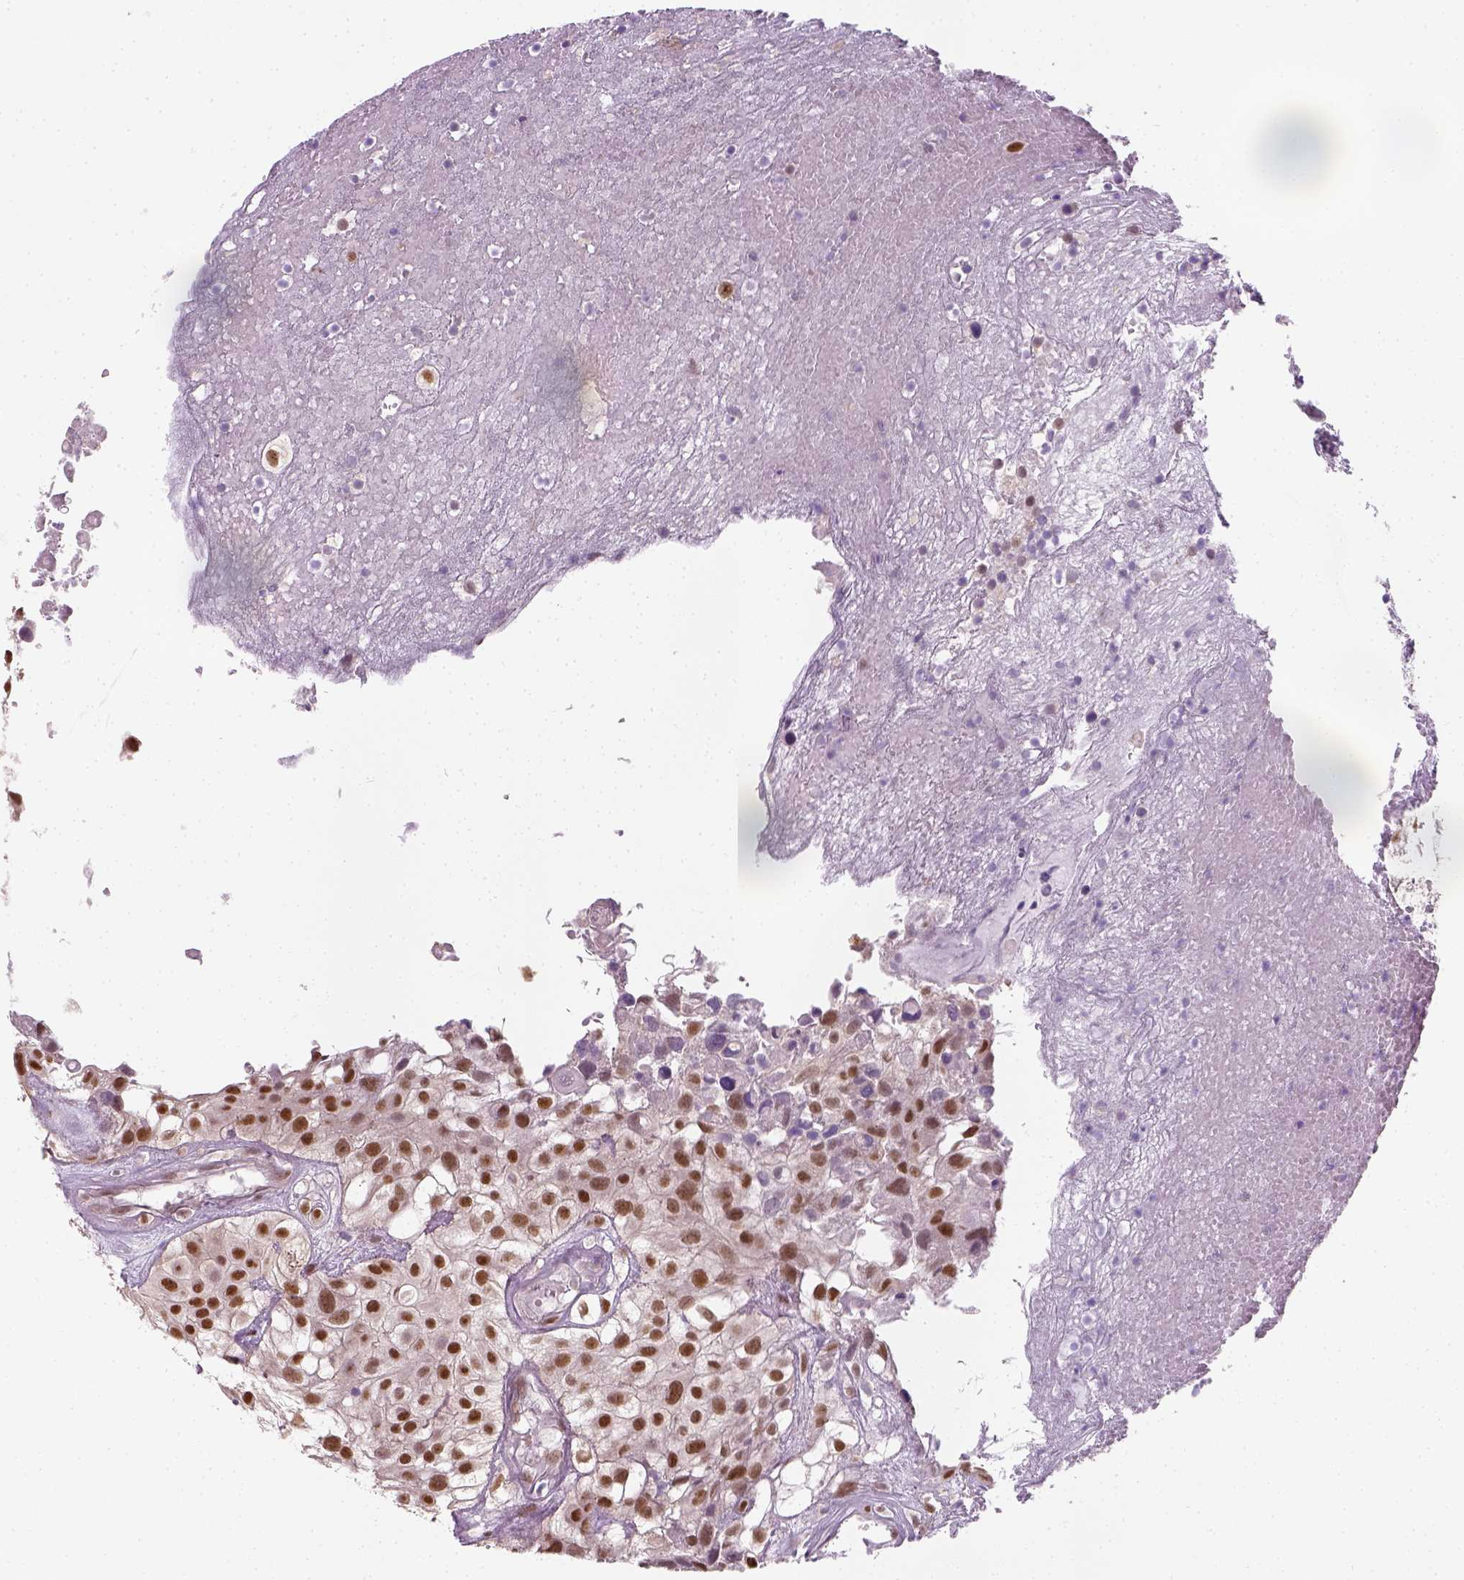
{"staining": {"intensity": "moderate", "quantity": ">75%", "location": "nuclear"}, "tissue": "urothelial cancer", "cell_type": "Tumor cells", "image_type": "cancer", "snomed": [{"axis": "morphology", "description": "Urothelial carcinoma, High grade"}, {"axis": "topography", "description": "Urinary bladder"}], "caption": "Protein expression analysis of human urothelial cancer reveals moderate nuclear positivity in approximately >75% of tumor cells.", "gene": "C1orf112", "patient": {"sex": "male", "age": 56}}